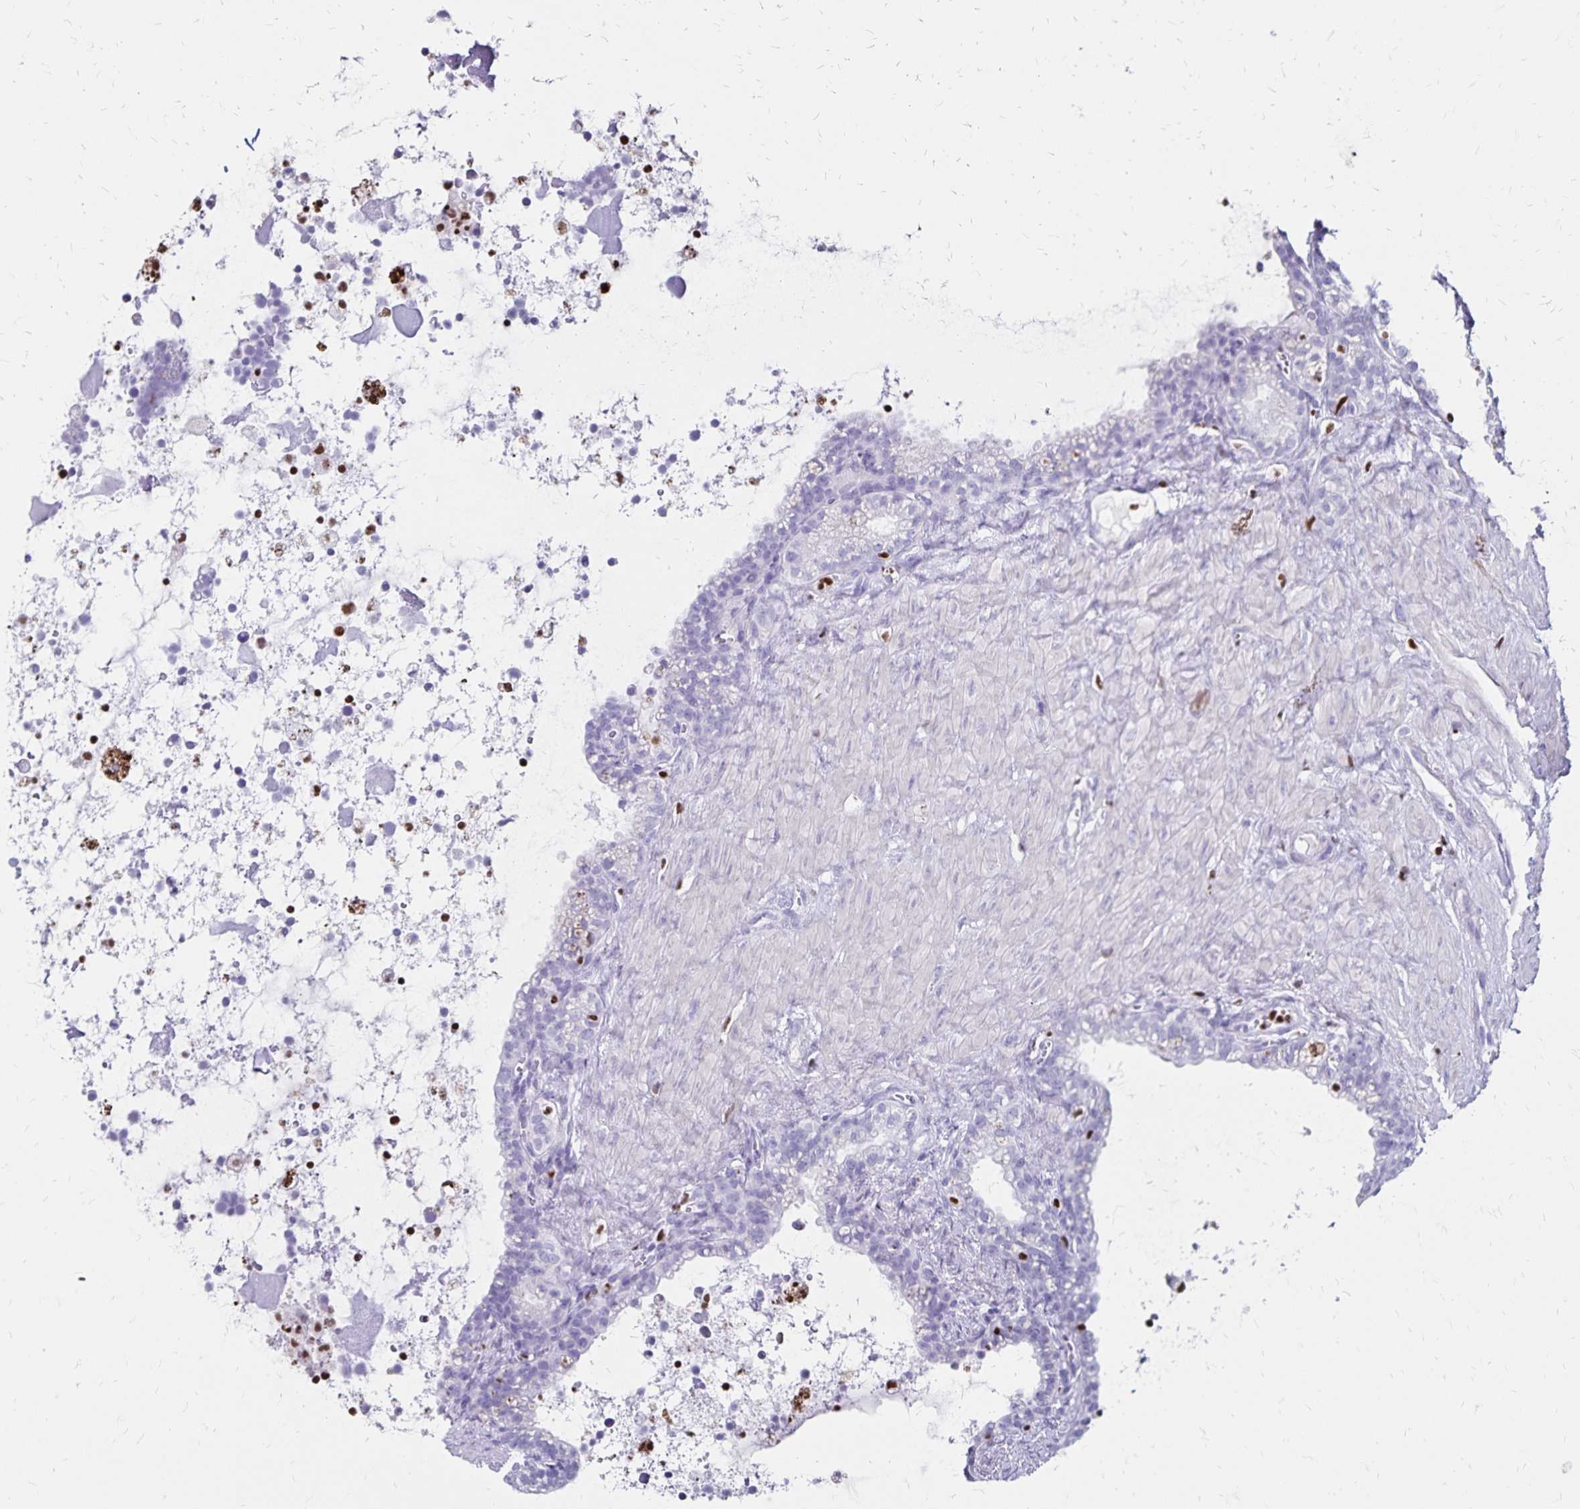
{"staining": {"intensity": "negative", "quantity": "none", "location": "none"}, "tissue": "seminal vesicle", "cell_type": "Glandular cells", "image_type": "normal", "snomed": [{"axis": "morphology", "description": "Normal tissue, NOS"}, {"axis": "topography", "description": "Seminal veicle"}], "caption": "IHC photomicrograph of benign seminal vesicle stained for a protein (brown), which displays no expression in glandular cells. (Immunohistochemistry, brightfield microscopy, high magnification).", "gene": "IKZF1", "patient": {"sex": "male", "age": 76}}